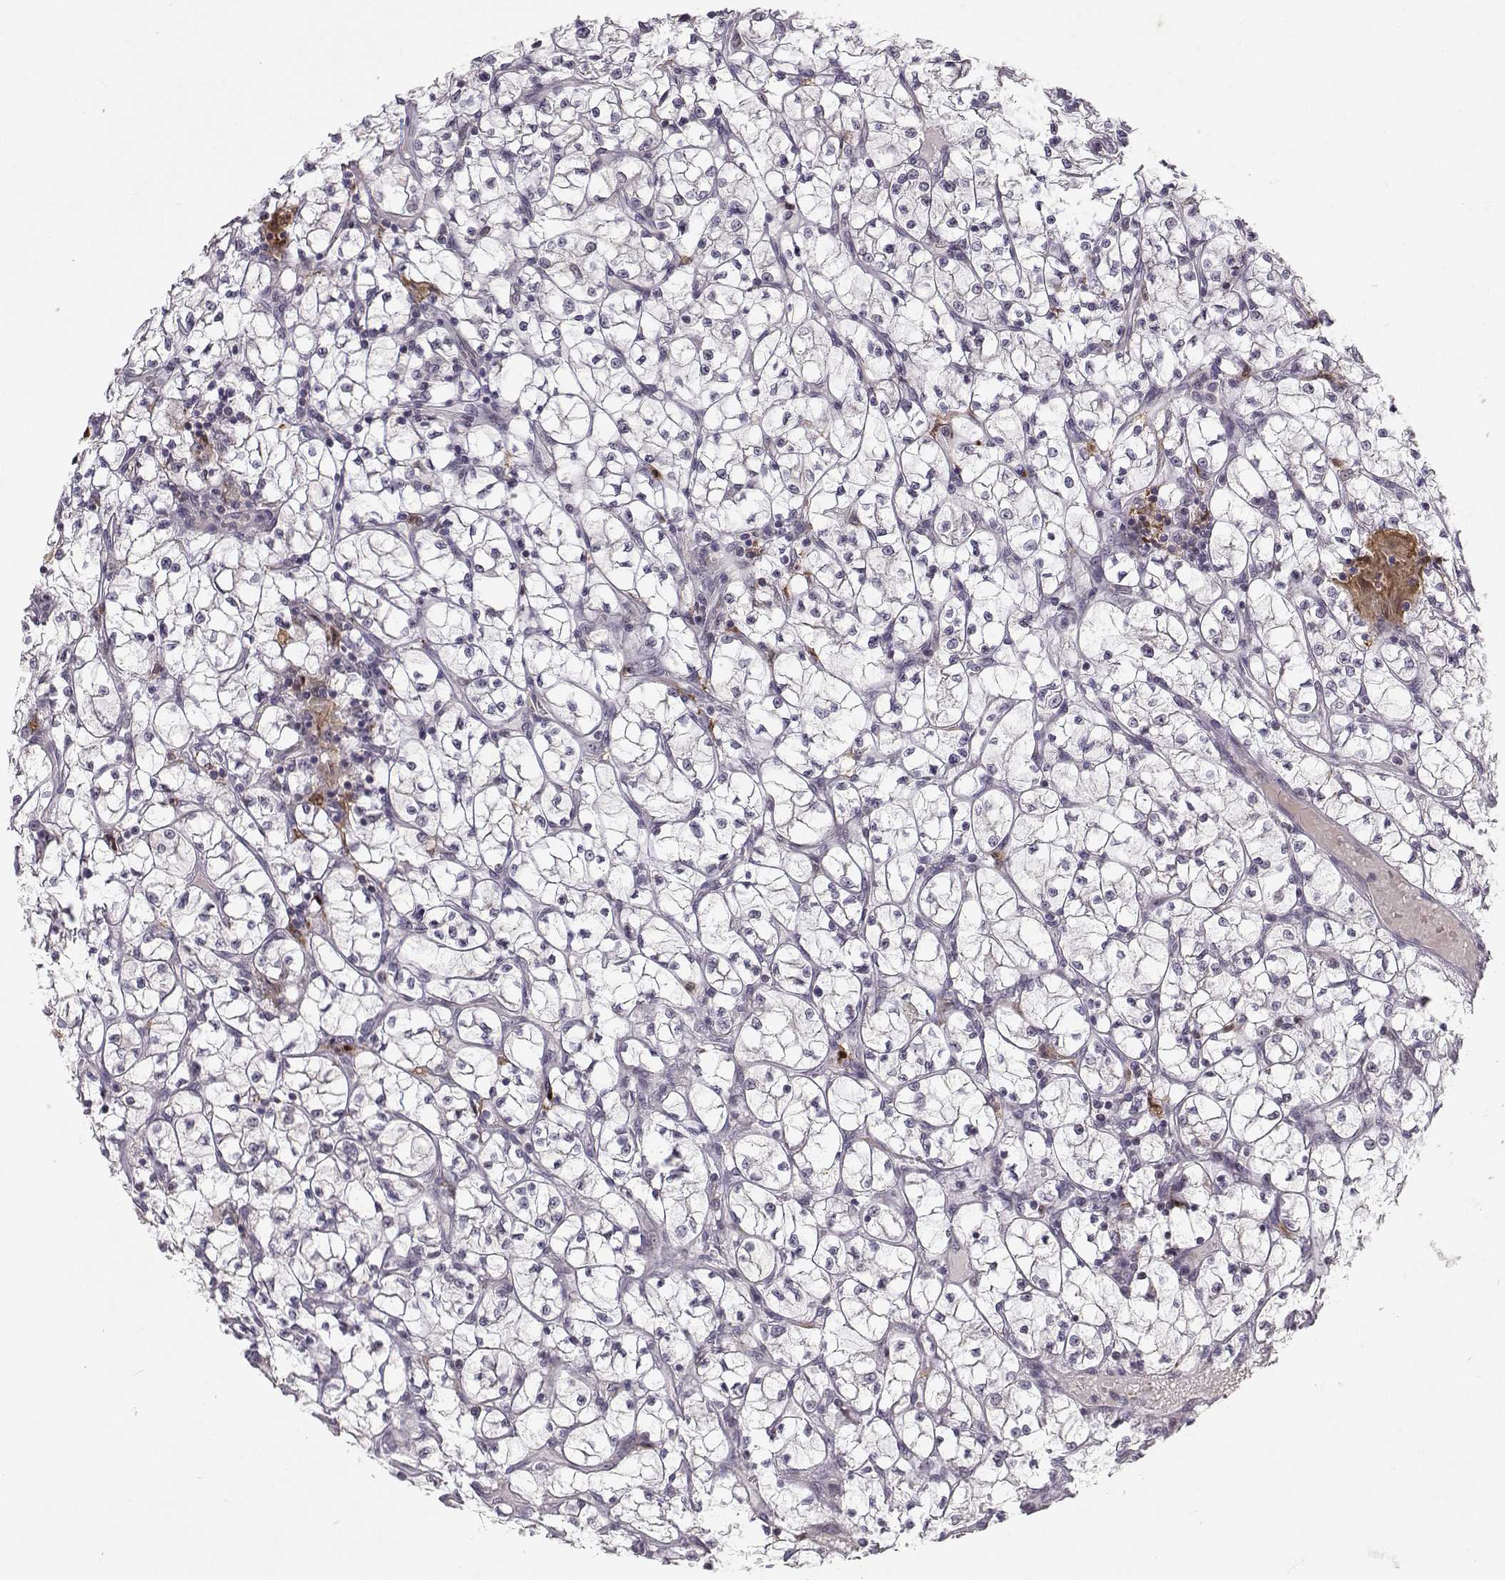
{"staining": {"intensity": "negative", "quantity": "none", "location": "none"}, "tissue": "renal cancer", "cell_type": "Tumor cells", "image_type": "cancer", "snomed": [{"axis": "morphology", "description": "Adenocarcinoma, NOS"}, {"axis": "topography", "description": "Kidney"}], "caption": "There is no significant expression in tumor cells of renal cancer. (Stains: DAB immunohistochemistry (IHC) with hematoxylin counter stain, Microscopy: brightfield microscopy at high magnification).", "gene": "HTR7", "patient": {"sex": "female", "age": 64}}